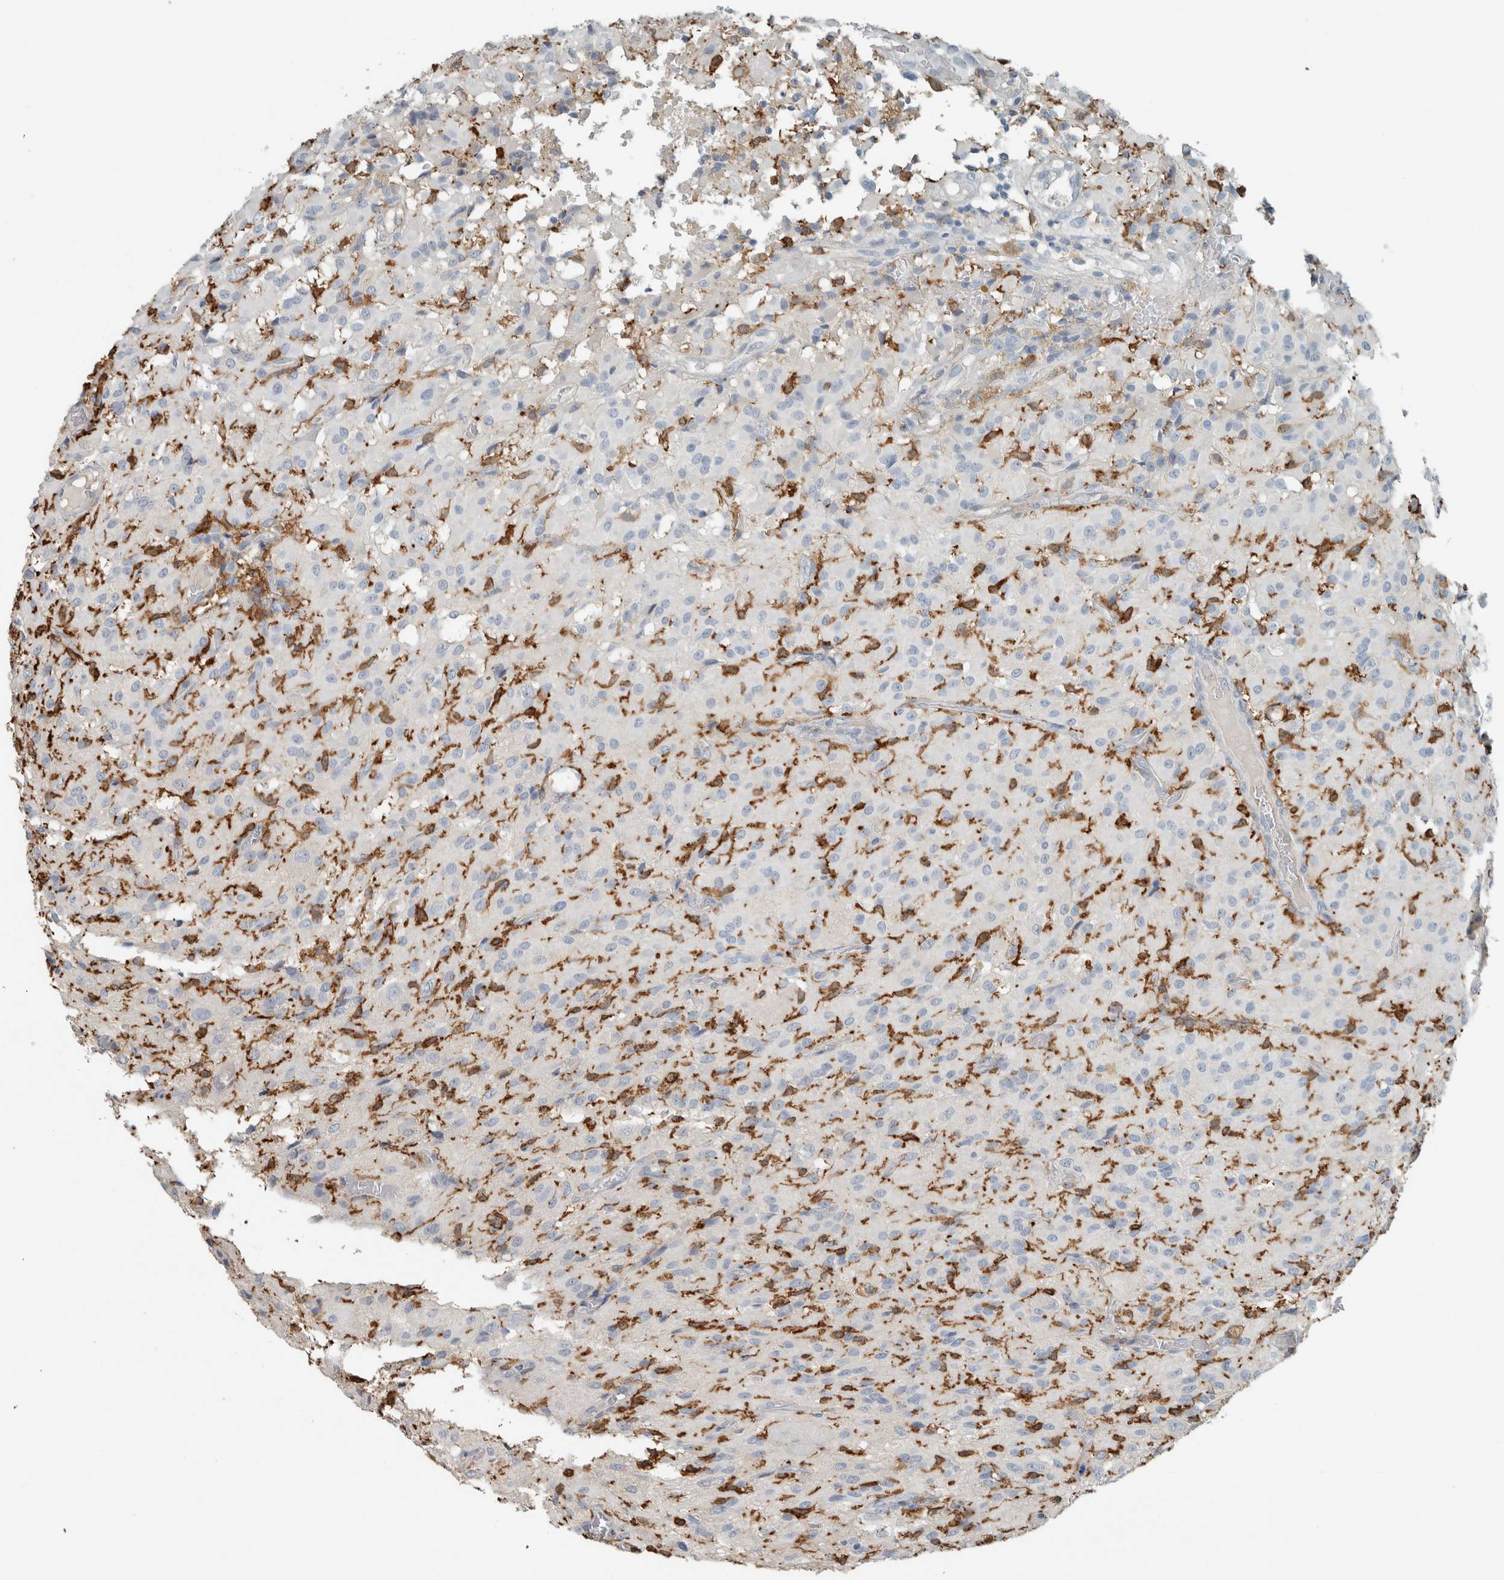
{"staining": {"intensity": "negative", "quantity": "none", "location": "none"}, "tissue": "glioma", "cell_type": "Tumor cells", "image_type": "cancer", "snomed": [{"axis": "morphology", "description": "Glioma, malignant, High grade"}, {"axis": "topography", "description": "Brain"}], "caption": "Image shows no significant protein expression in tumor cells of malignant high-grade glioma.", "gene": "SCIN", "patient": {"sex": "female", "age": 59}}